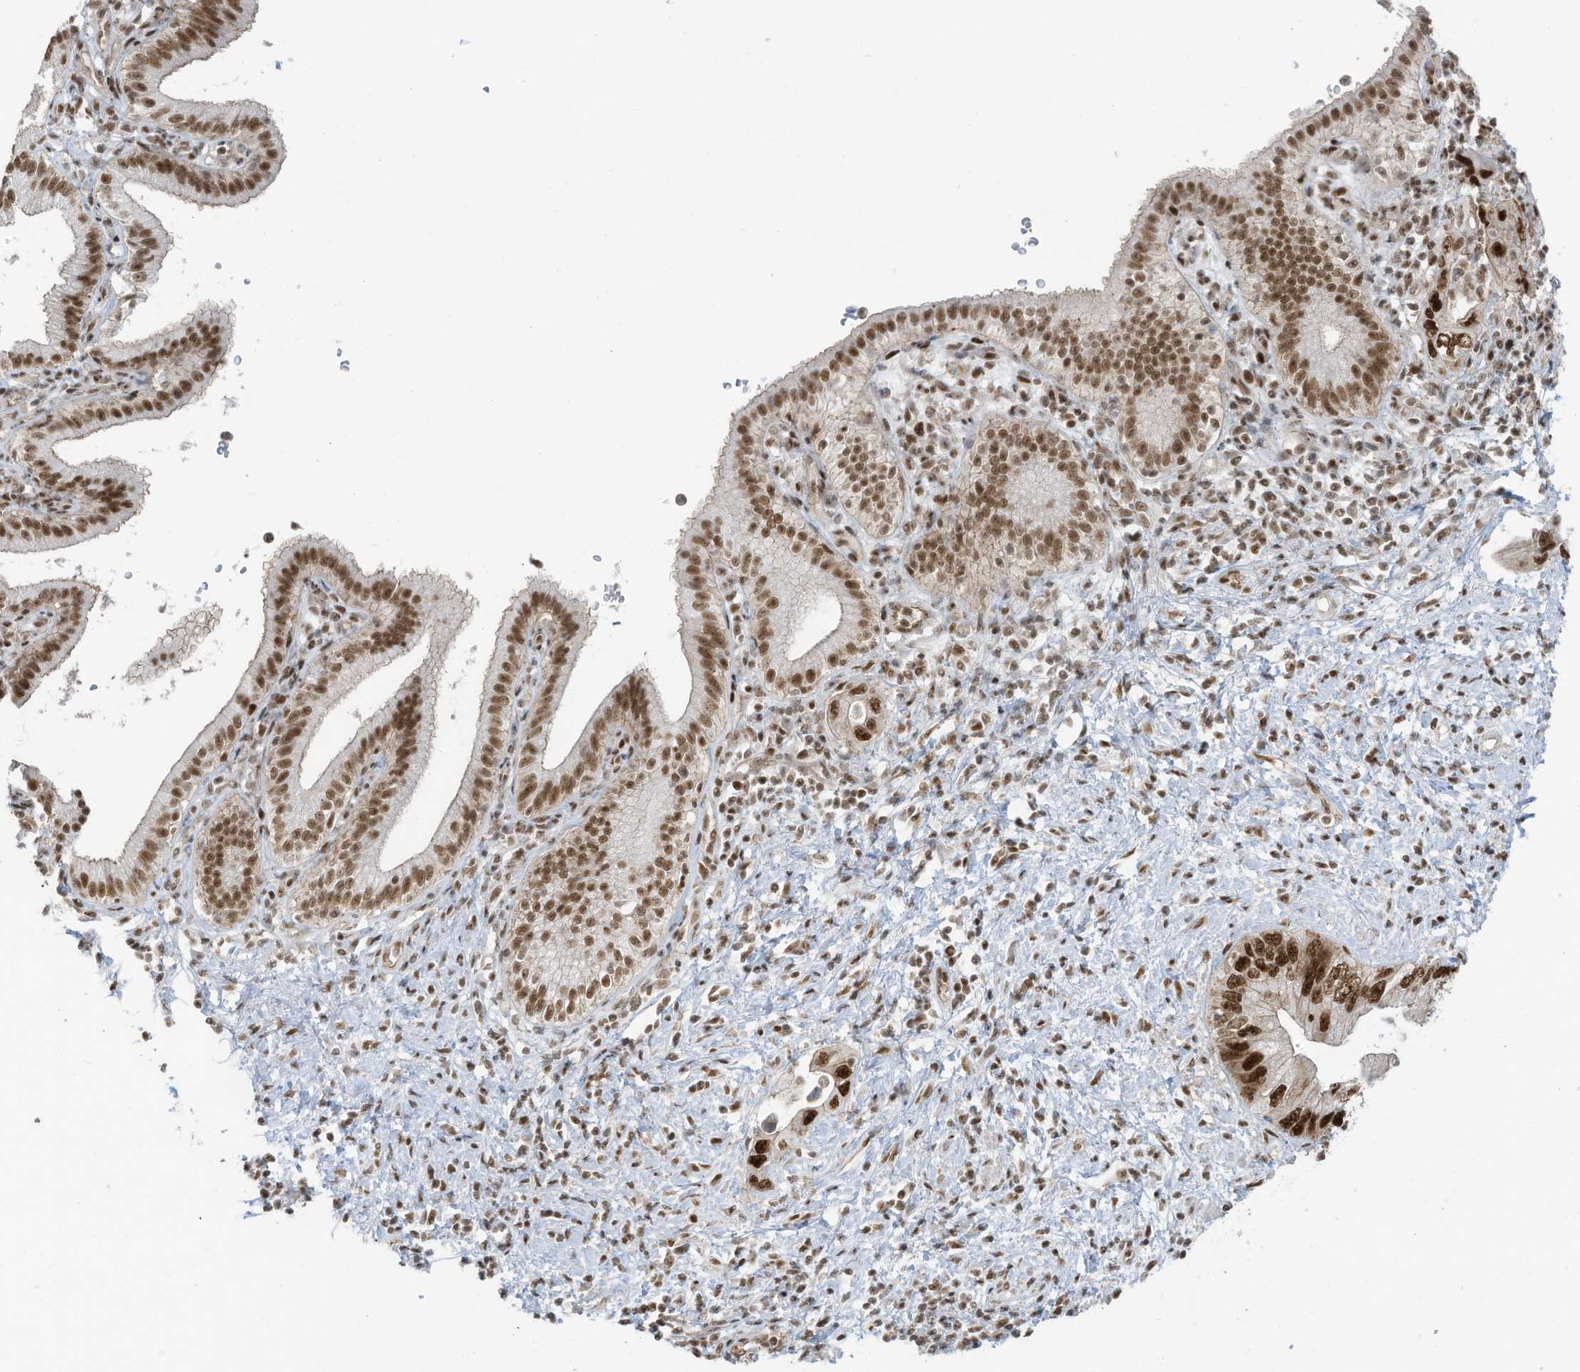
{"staining": {"intensity": "strong", "quantity": ">75%", "location": "nuclear"}, "tissue": "pancreatic cancer", "cell_type": "Tumor cells", "image_type": "cancer", "snomed": [{"axis": "morphology", "description": "Adenocarcinoma, NOS"}, {"axis": "topography", "description": "Pancreas"}], "caption": "This micrograph displays pancreatic cancer (adenocarcinoma) stained with IHC to label a protein in brown. The nuclear of tumor cells show strong positivity for the protein. Nuclei are counter-stained blue.", "gene": "DBR1", "patient": {"sex": "female", "age": 73}}